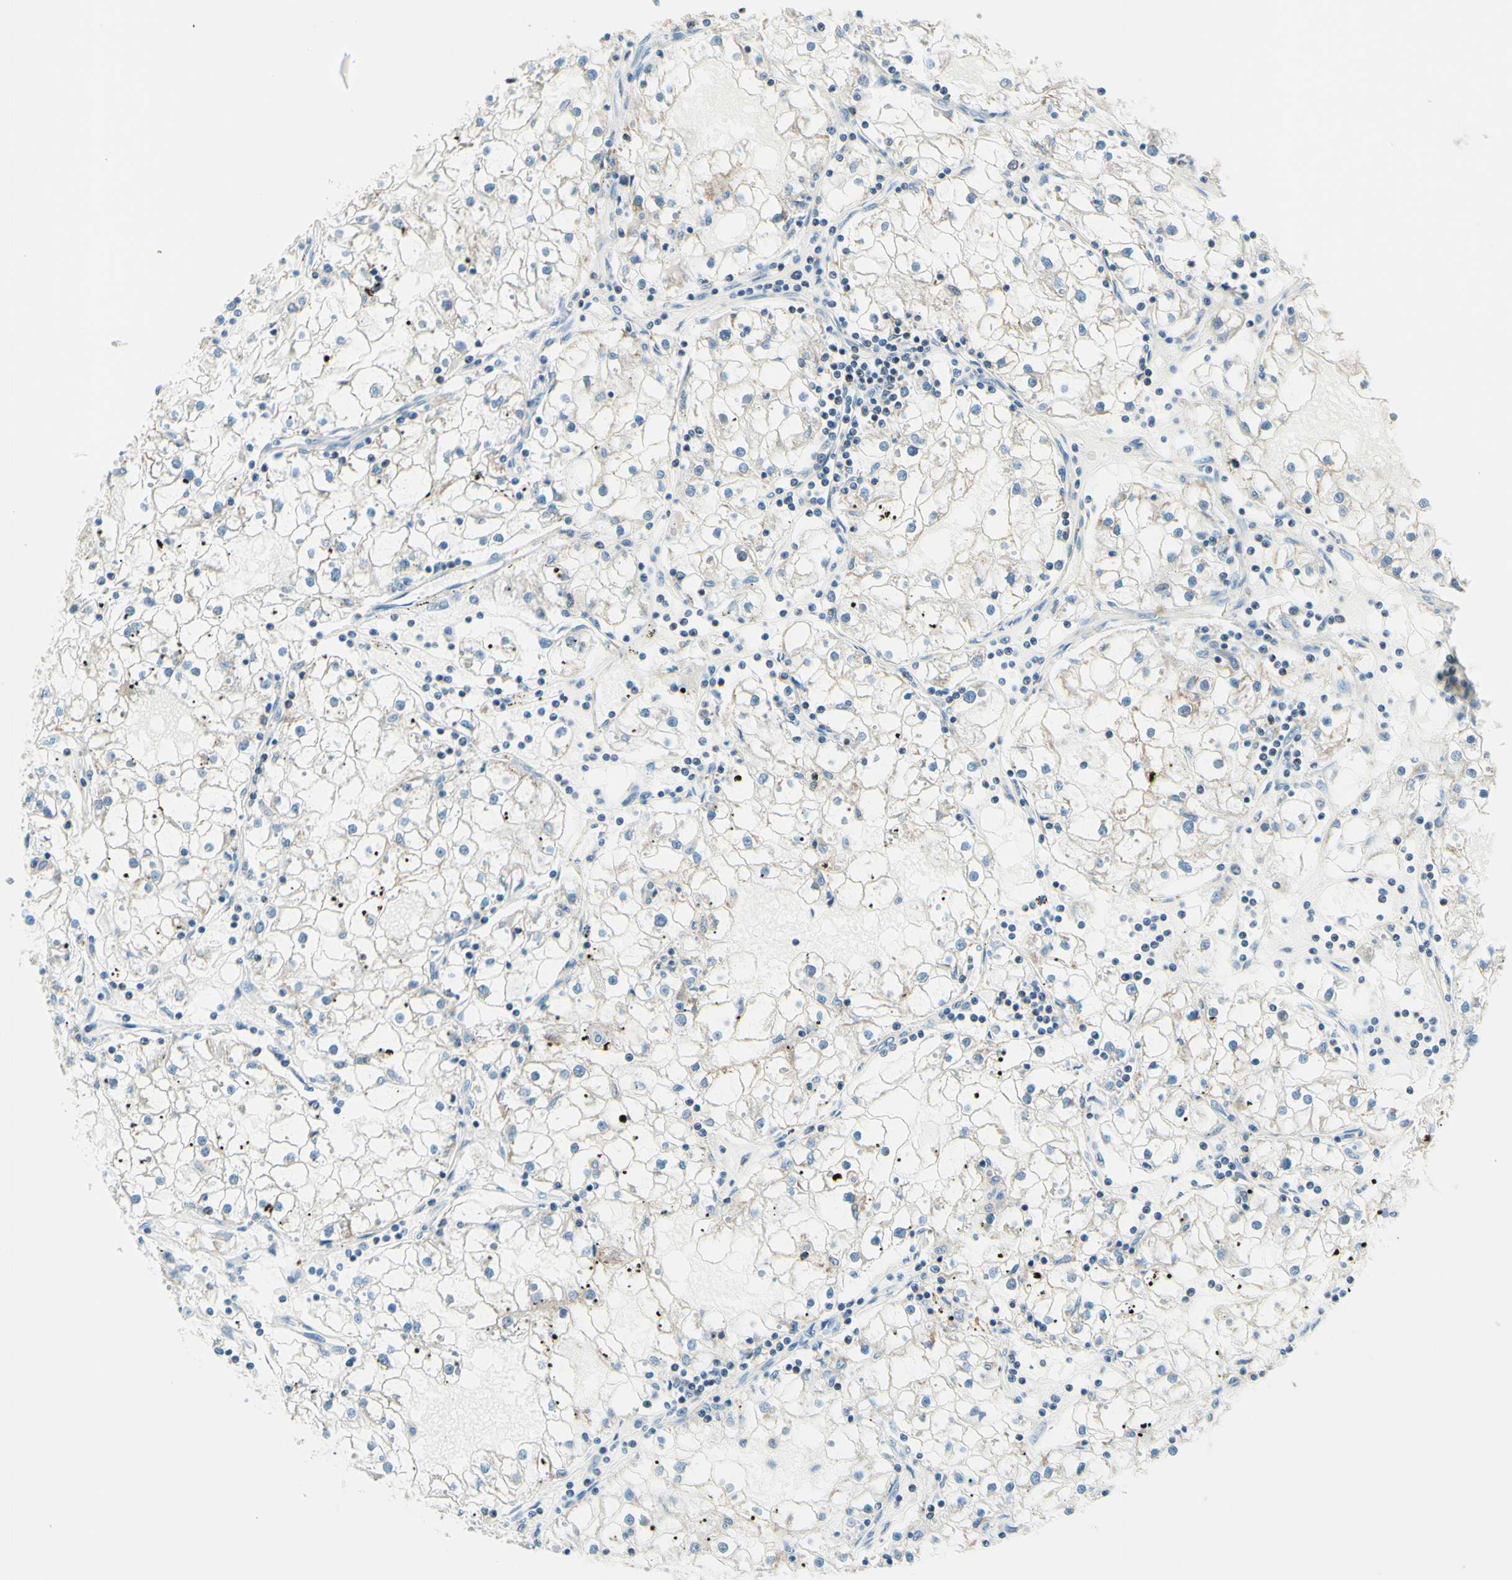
{"staining": {"intensity": "weak", "quantity": "<25%", "location": "nuclear"}, "tissue": "renal cancer", "cell_type": "Tumor cells", "image_type": "cancer", "snomed": [{"axis": "morphology", "description": "Adenocarcinoma, NOS"}, {"axis": "topography", "description": "Kidney"}], "caption": "This is an IHC photomicrograph of human adenocarcinoma (renal). There is no staining in tumor cells.", "gene": "CBX7", "patient": {"sex": "male", "age": 56}}